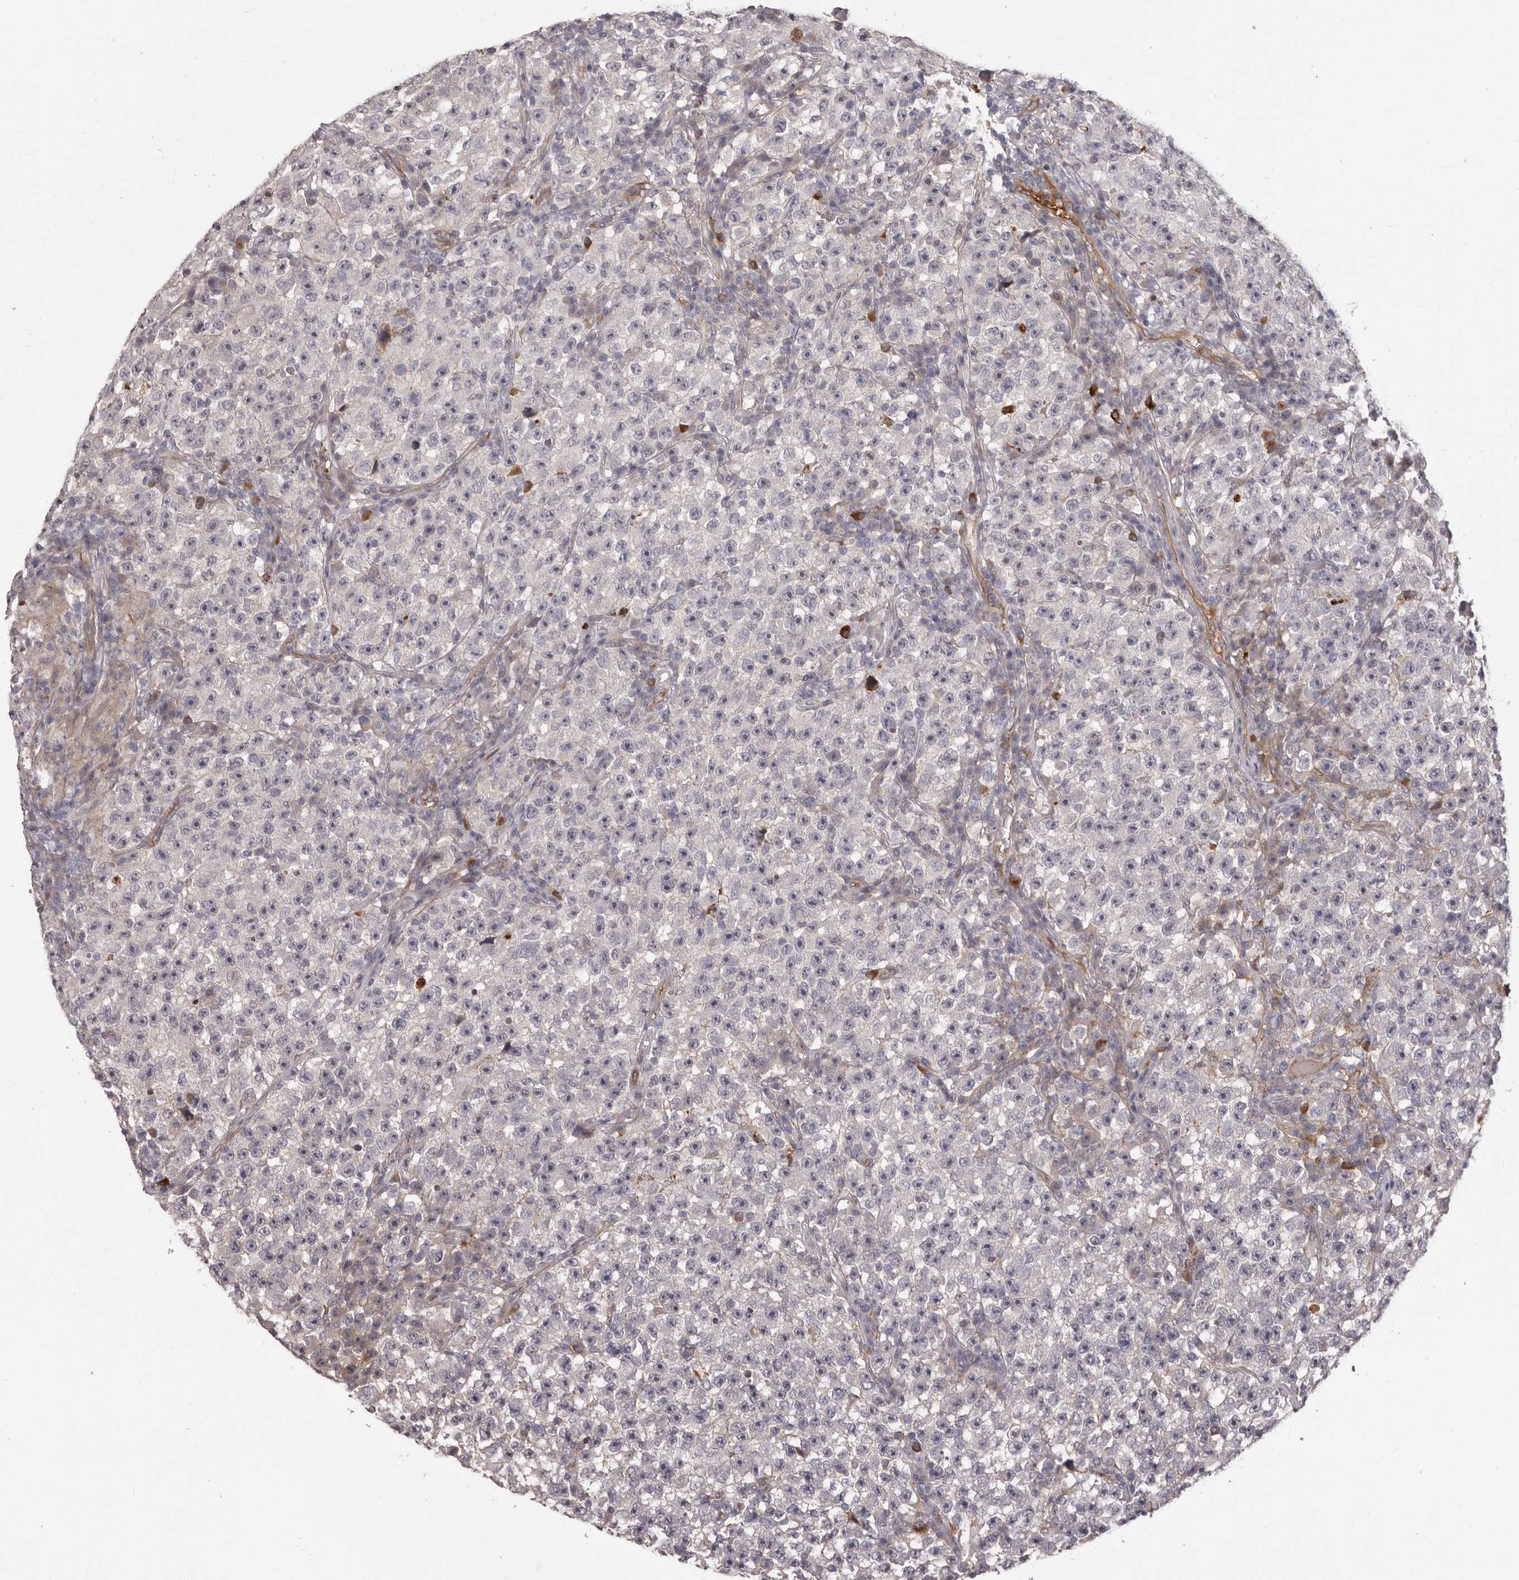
{"staining": {"intensity": "negative", "quantity": "none", "location": "none"}, "tissue": "testis cancer", "cell_type": "Tumor cells", "image_type": "cancer", "snomed": [{"axis": "morphology", "description": "Seminoma, NOS"}, {"axis": "topography", "description": "Testis"}], "caption": "This is a image of IHC staining of testis cancer (seminoma), which shows no staining in tumor cells. (DAB (3,3'-diaminobenzidine) immunohistochemistry (IHC) visualized using brightfield microscopy, high magnification).", "gene": "OTUD3", "patient": {"sex": "male", "age": 22}}